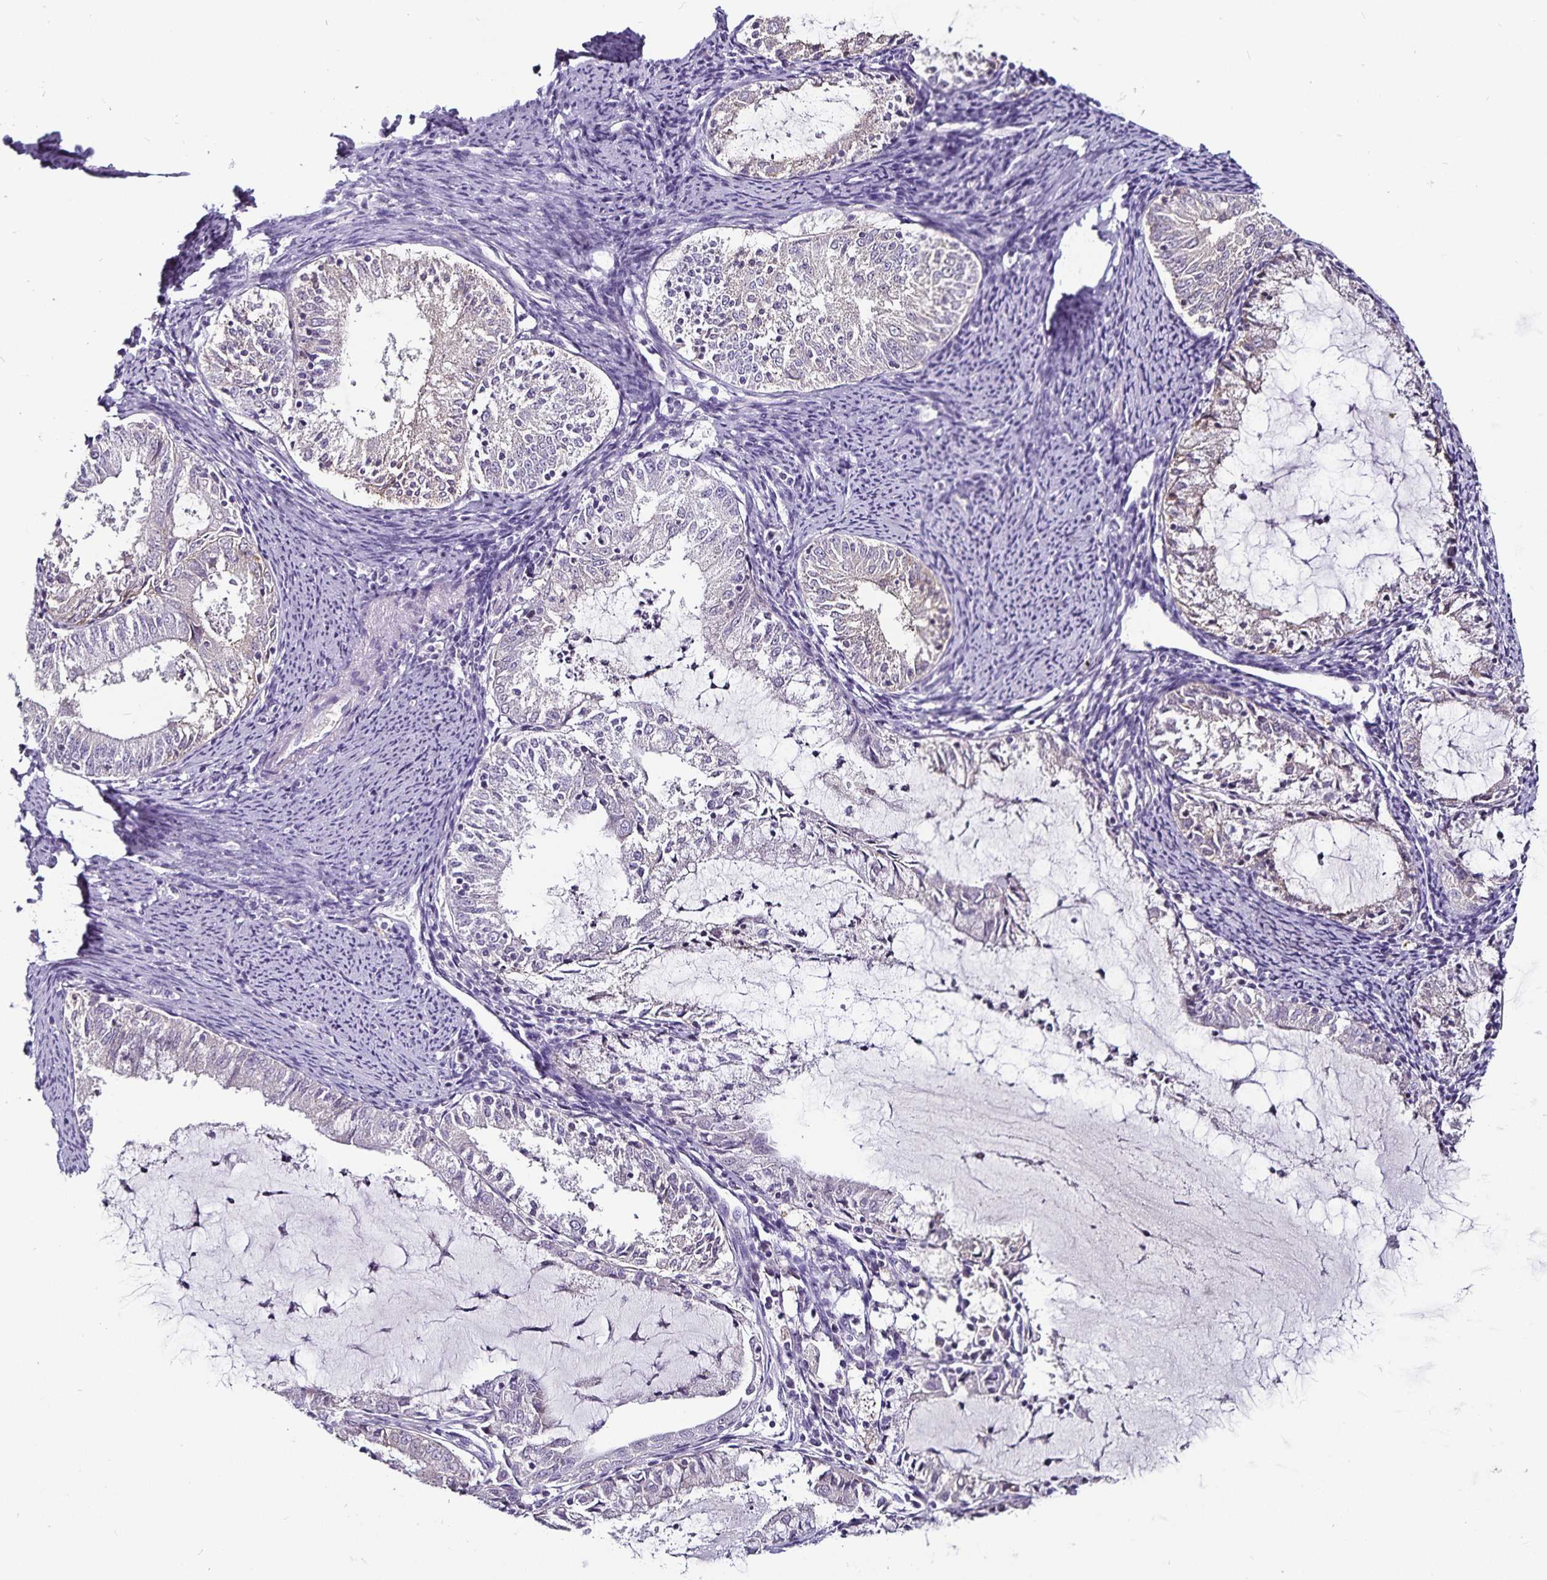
{"staining": {"intensity": "weak", "quantity": "<25%", "location": "cytoplasmic/membranous"}, "tissue": "endometrial cancer", "cell_type": "Tumor cells", "image_type": "cancer", "snomed": [{"axis": "morphology", "description": "Adenocarcinoma, NOS"}, {"axis": "topography", "description": "Endometrium"}], "caption": "A histopathology image of human endometrial cancer (adenocarcinoma) is negative for staining in tumor cells.", "gene": "CA12", "patient": {"sex": "female", "age": 57}}